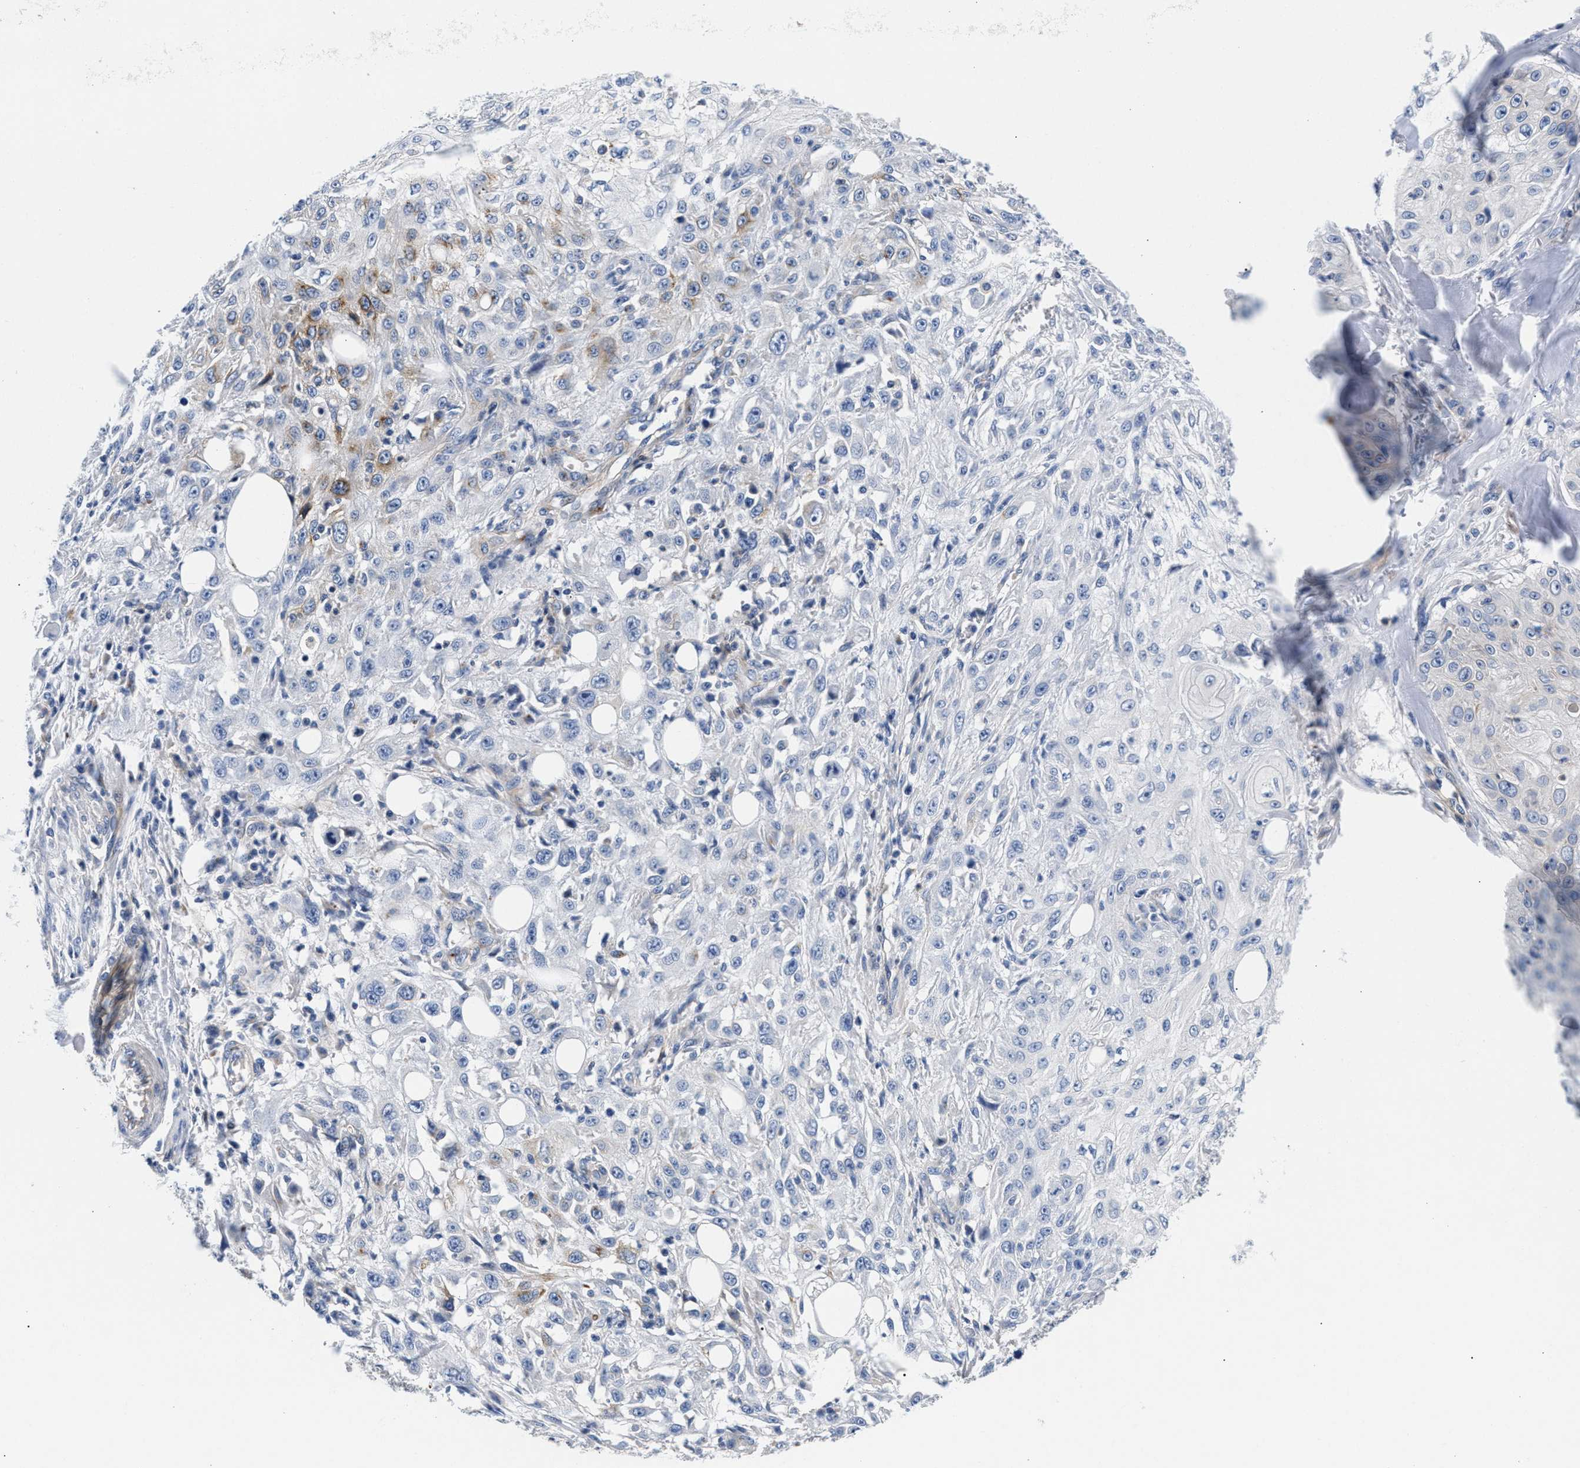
{"staining": {"intensity": "moderate", "quantity": "<25%", "location": "cytoplasmic/membranous"}, "tissue": "skin cancer", "cell_type": "Tumor cells", "image_type": "cancer", "snomed": [{"axis": "morphology", "description": "Squamous cell carcinoma, NOS"}, {"axis": "topography", "description": "Skin"}], "caption": "Protein staining by immunohistochemistry (IHC) demonstrates moderate cytoplasmic/membranous expression in about <25% of tumor cells in squamous cell carcinoma (skin).", "gene": "P2RY4", "patient": {"sex": "male", "age": 75}}